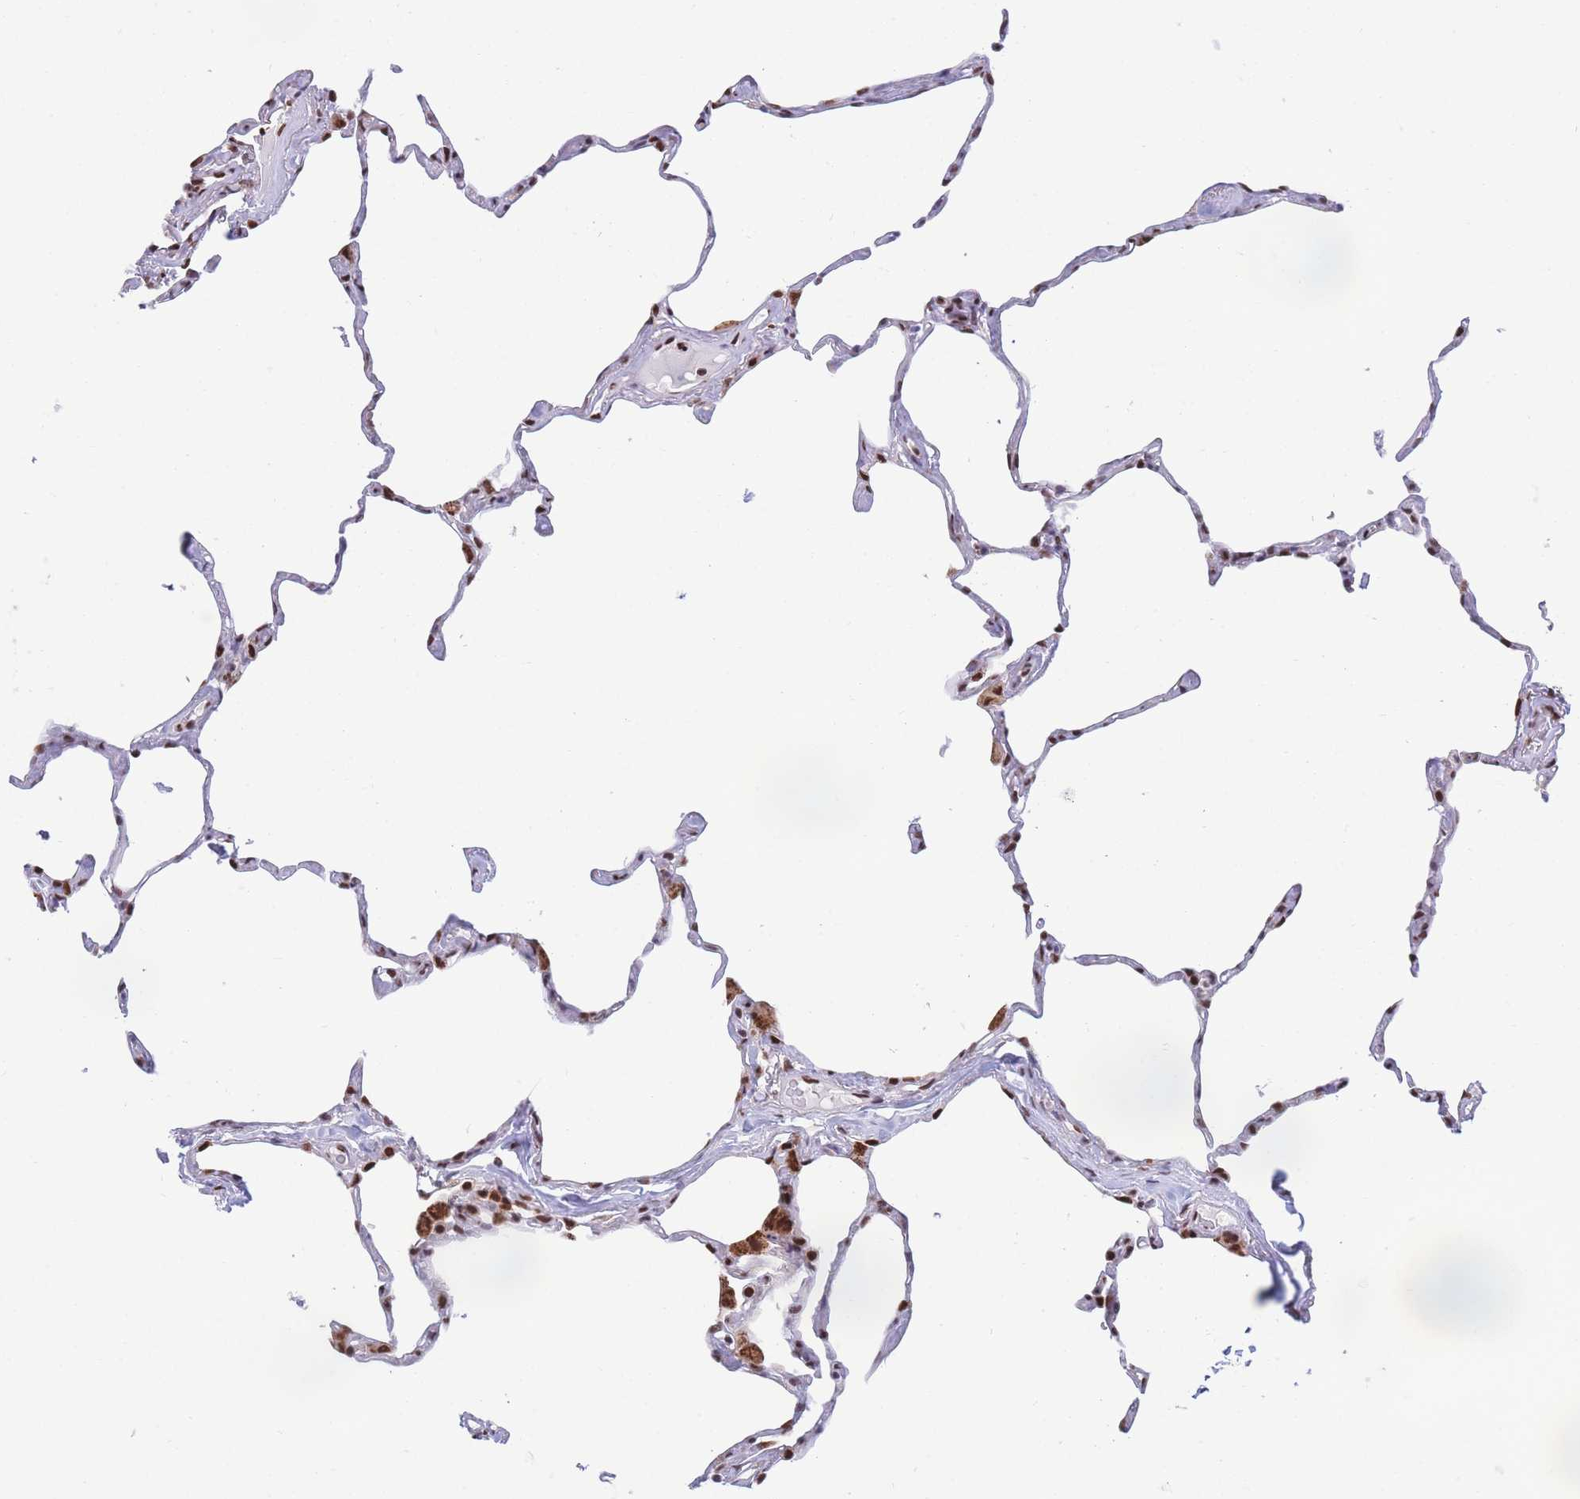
{"staining": {"intensity": "strong", "quantity": "25%-75%", "location": "nuclear"}, "tissue": "lung", "cell_type": "Alveolar cells", "image_type": "normal", "snomed": [{"axis": "morphology", "description": "Normal tissue, NOS"}, {"axis": "topography", "description": "Lung"}], "caption": "Protein expression analysis of normal lung reveals strong nuclear staining in about 25%-75% of alveolar cells.", "gene": "DNAJC3", "patient": {"sex": "male", "age": 65}}